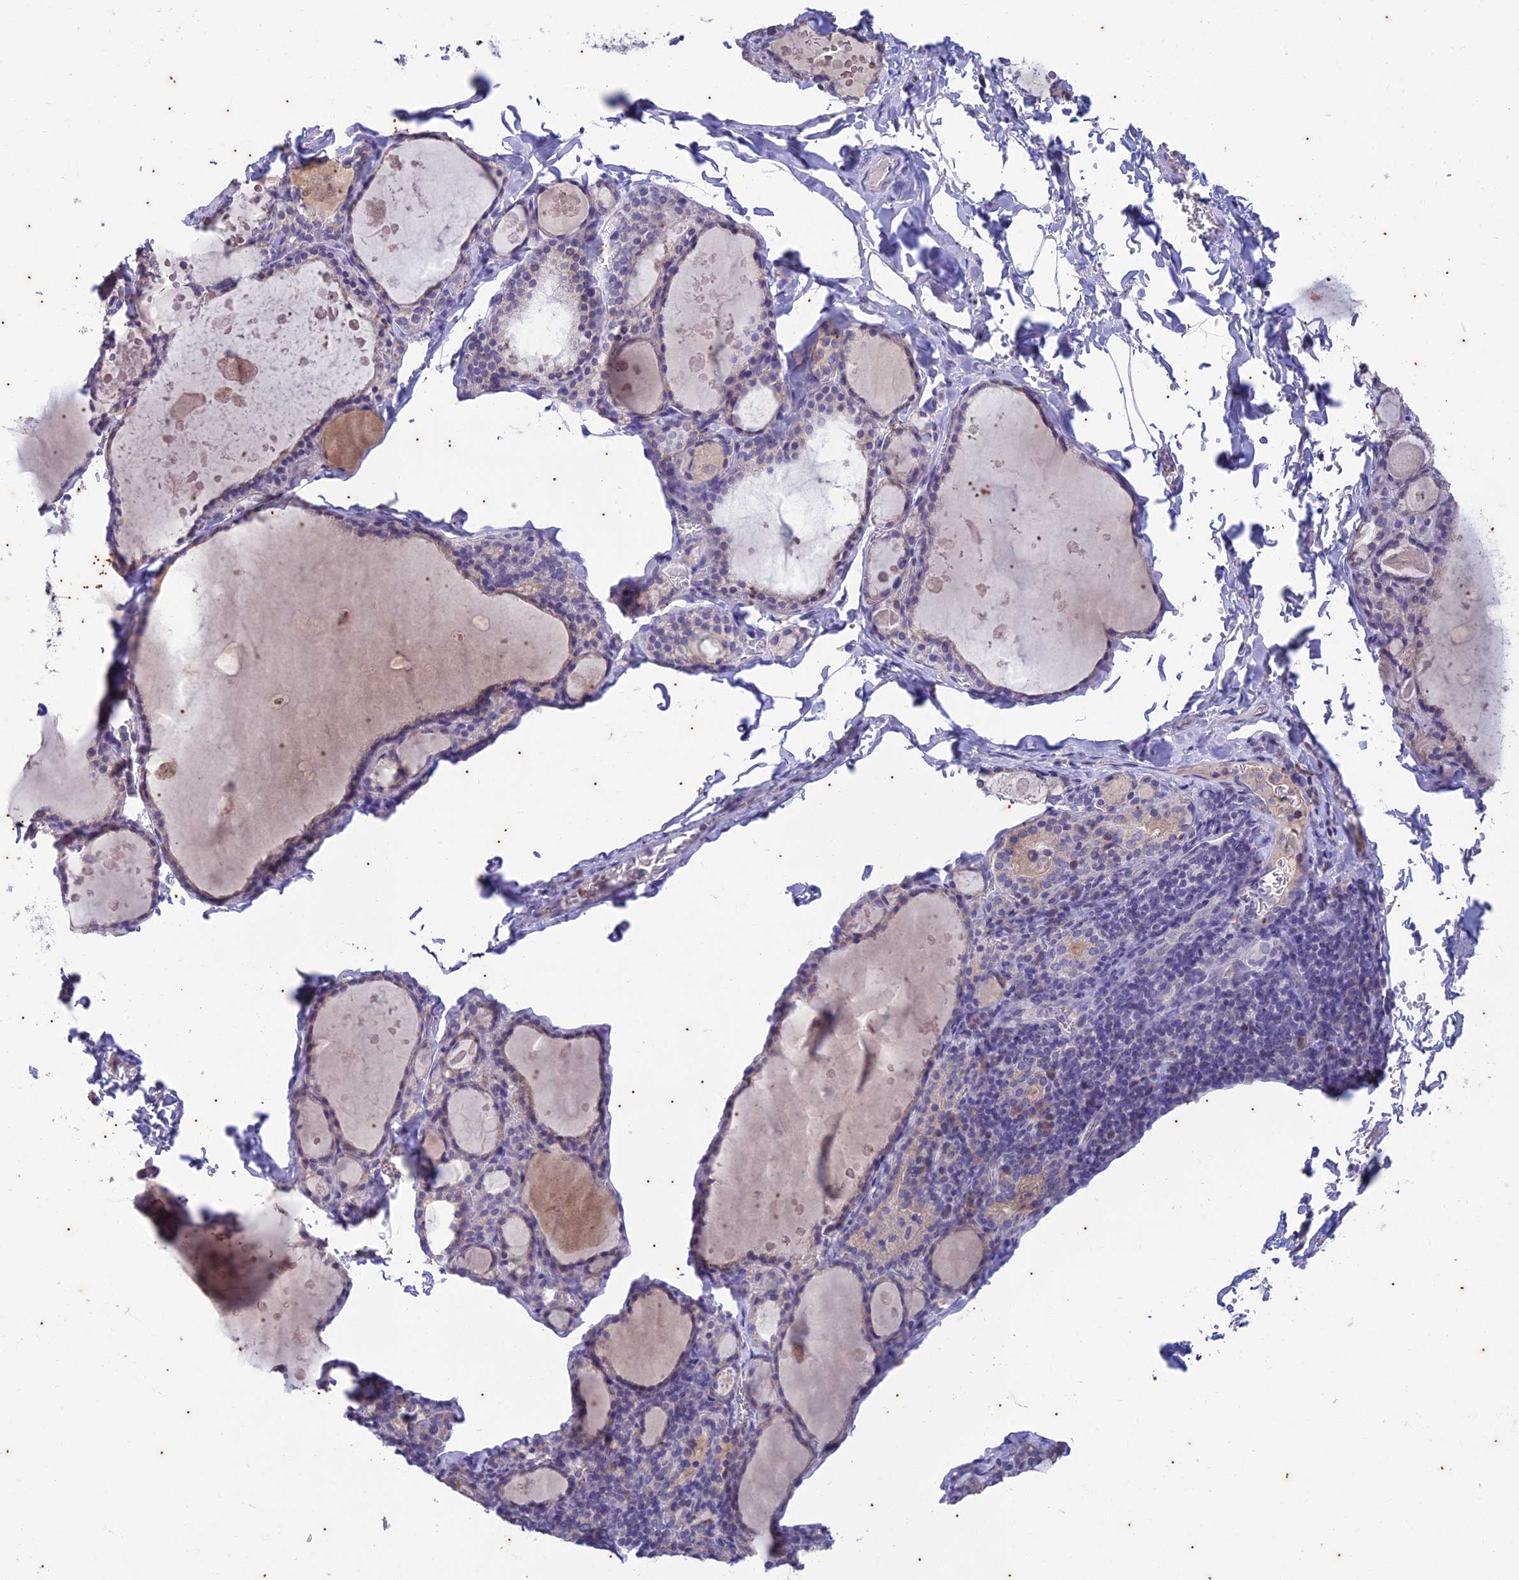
{"staining": {"intensity": "weak", "quantity": "<25%", "location": "cytoplasmic/membranous"}, "tissue": "thyroid gland", "cell_type": "Glandular cells", "image_type": "normal", "snomed": [{"axis": "morphology", "description": "Normal tissue, NOS"}, {"axis": "topography", "description": "Thyroid gland"}], "caption": "Immunohistochemistry (IHC) histopathology image of normal thyroid gland stained for a protein (brown), which displays no staining in glandular cells. (Brightfield microscopy of DAB immunohistochemistry at high magnification).", "gene": "TMEM40", "patient": {"sex": "male", "age": 56}}